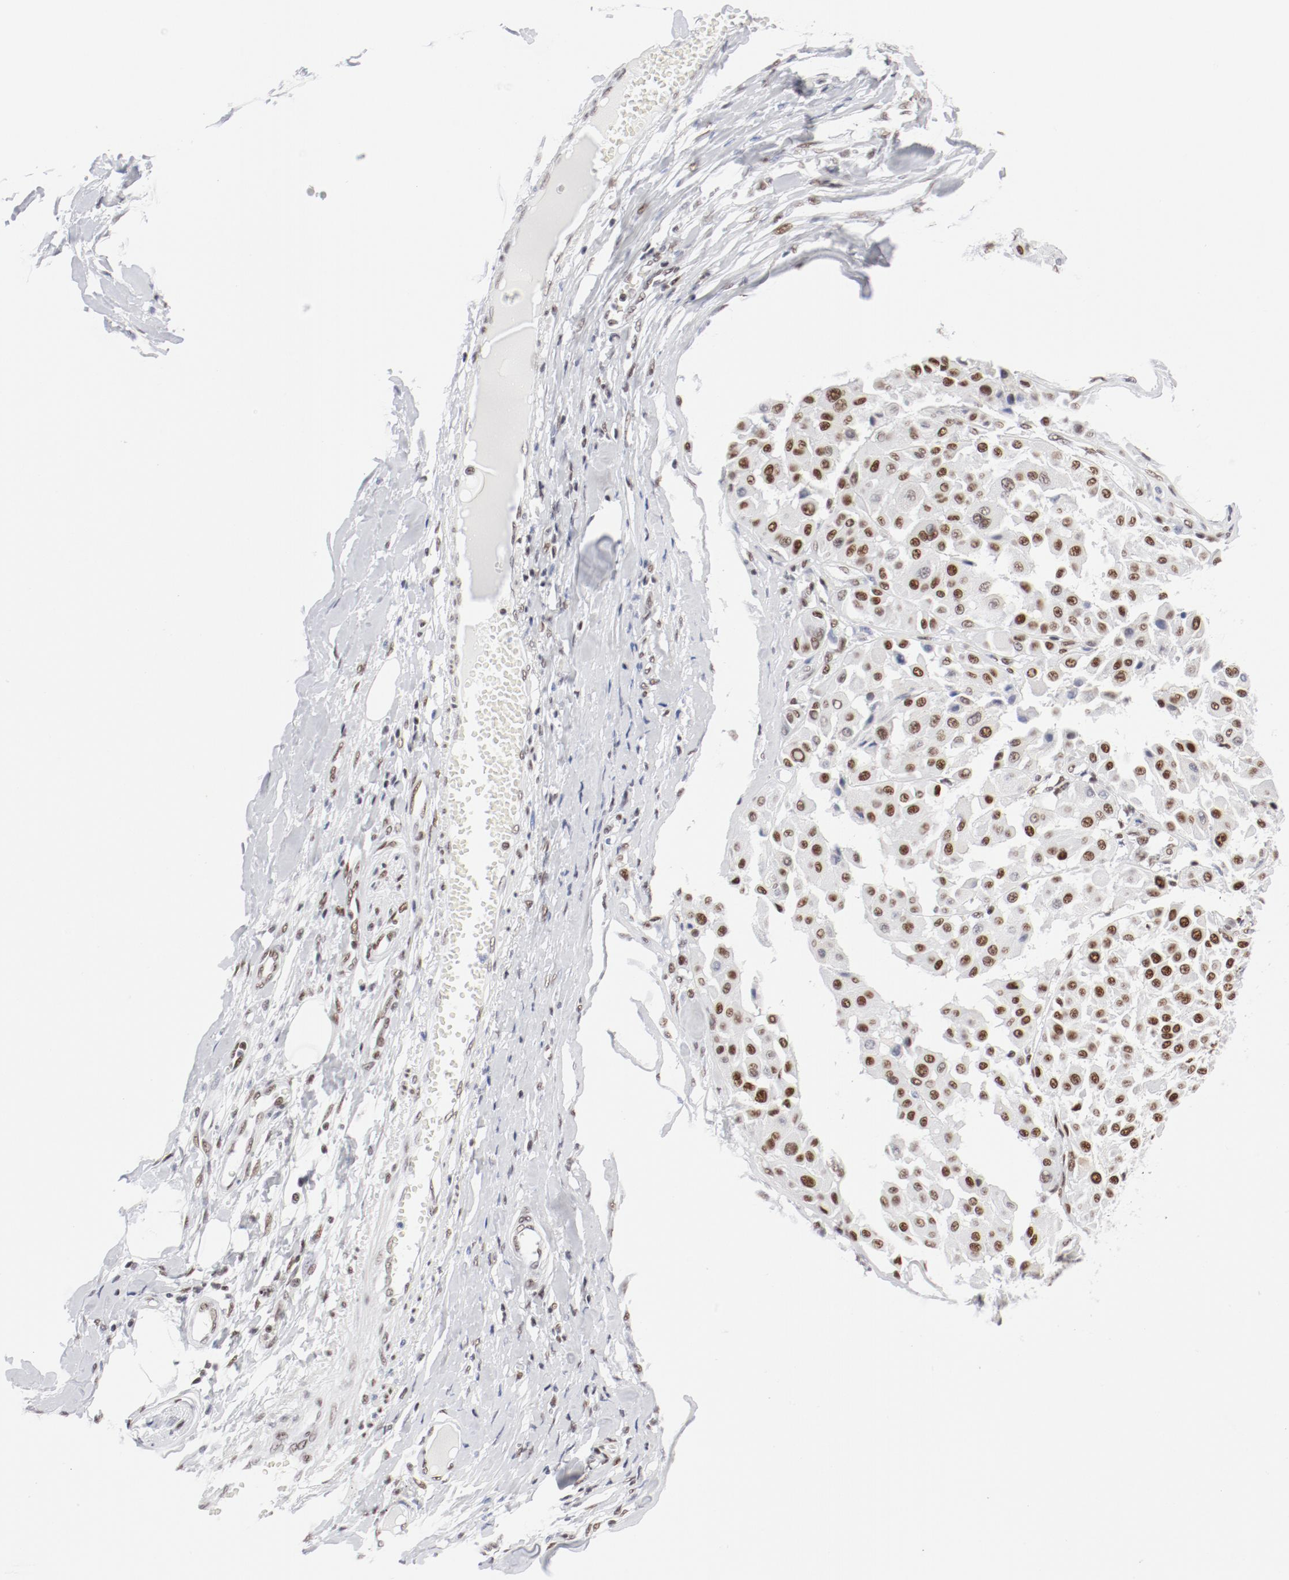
{"staining": {"intensity": "strong", "quantity": ">75%", "location": "nuclear"}, "tissue": "melanoma", "cell_type": "Tumor cells", "image_type": "cancer", "snomed": [{"axis": "morphology", "description": "Malignant melanoma, Metastatic site"}, {"axis": "topography", "description": "Soft tissue"}], "caption": "High-power microscopy captured an immunohistochemistry (IHC) image of malignant melanoma (metastatic site), revealing strong nuclear positivity in approximately >75% of tumor cells.", "gene": "ATF2", "patient": {"sex": "male", "age": 41}}